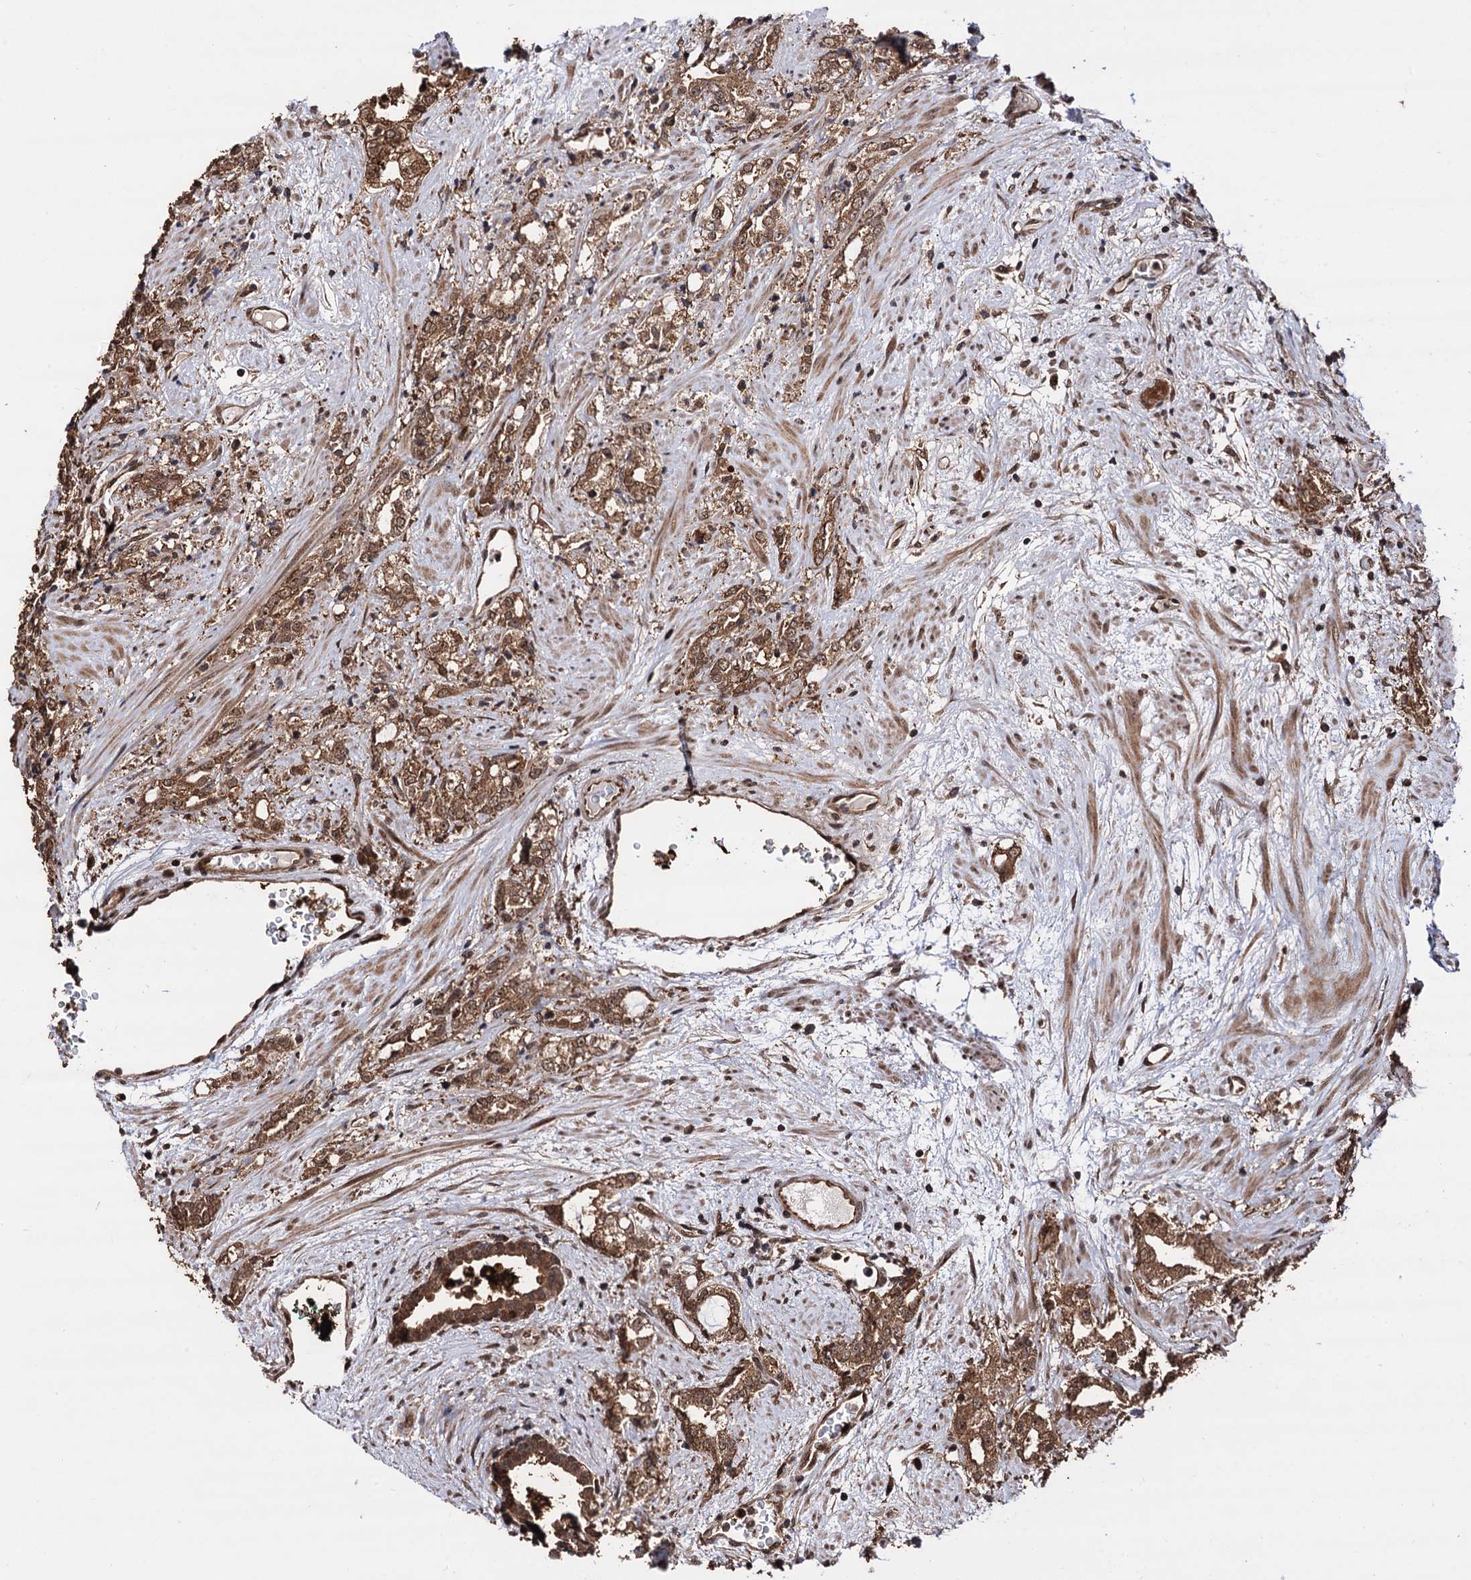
{"staining": {"intensity": "moderate", "quantity": ">75%", "location": "cytoplasmic/membranous,nuclear"}, "tissue": "prostate cancer", "cell_type": "Tumor cells", "image_type": "cancer", "snomed": [{"axis": "morphology", "description": "Adenocarcinoma, High grade"}, {"axis": "topography", "description": "Prostate"}], "caption": "Prostate cancer tissue reveals moderate cytoplasmic/membranous and nuclear staining in about >75% of tumor cells", "gene": "PIGB", "patient": {"sex": "male", "age": 64}}